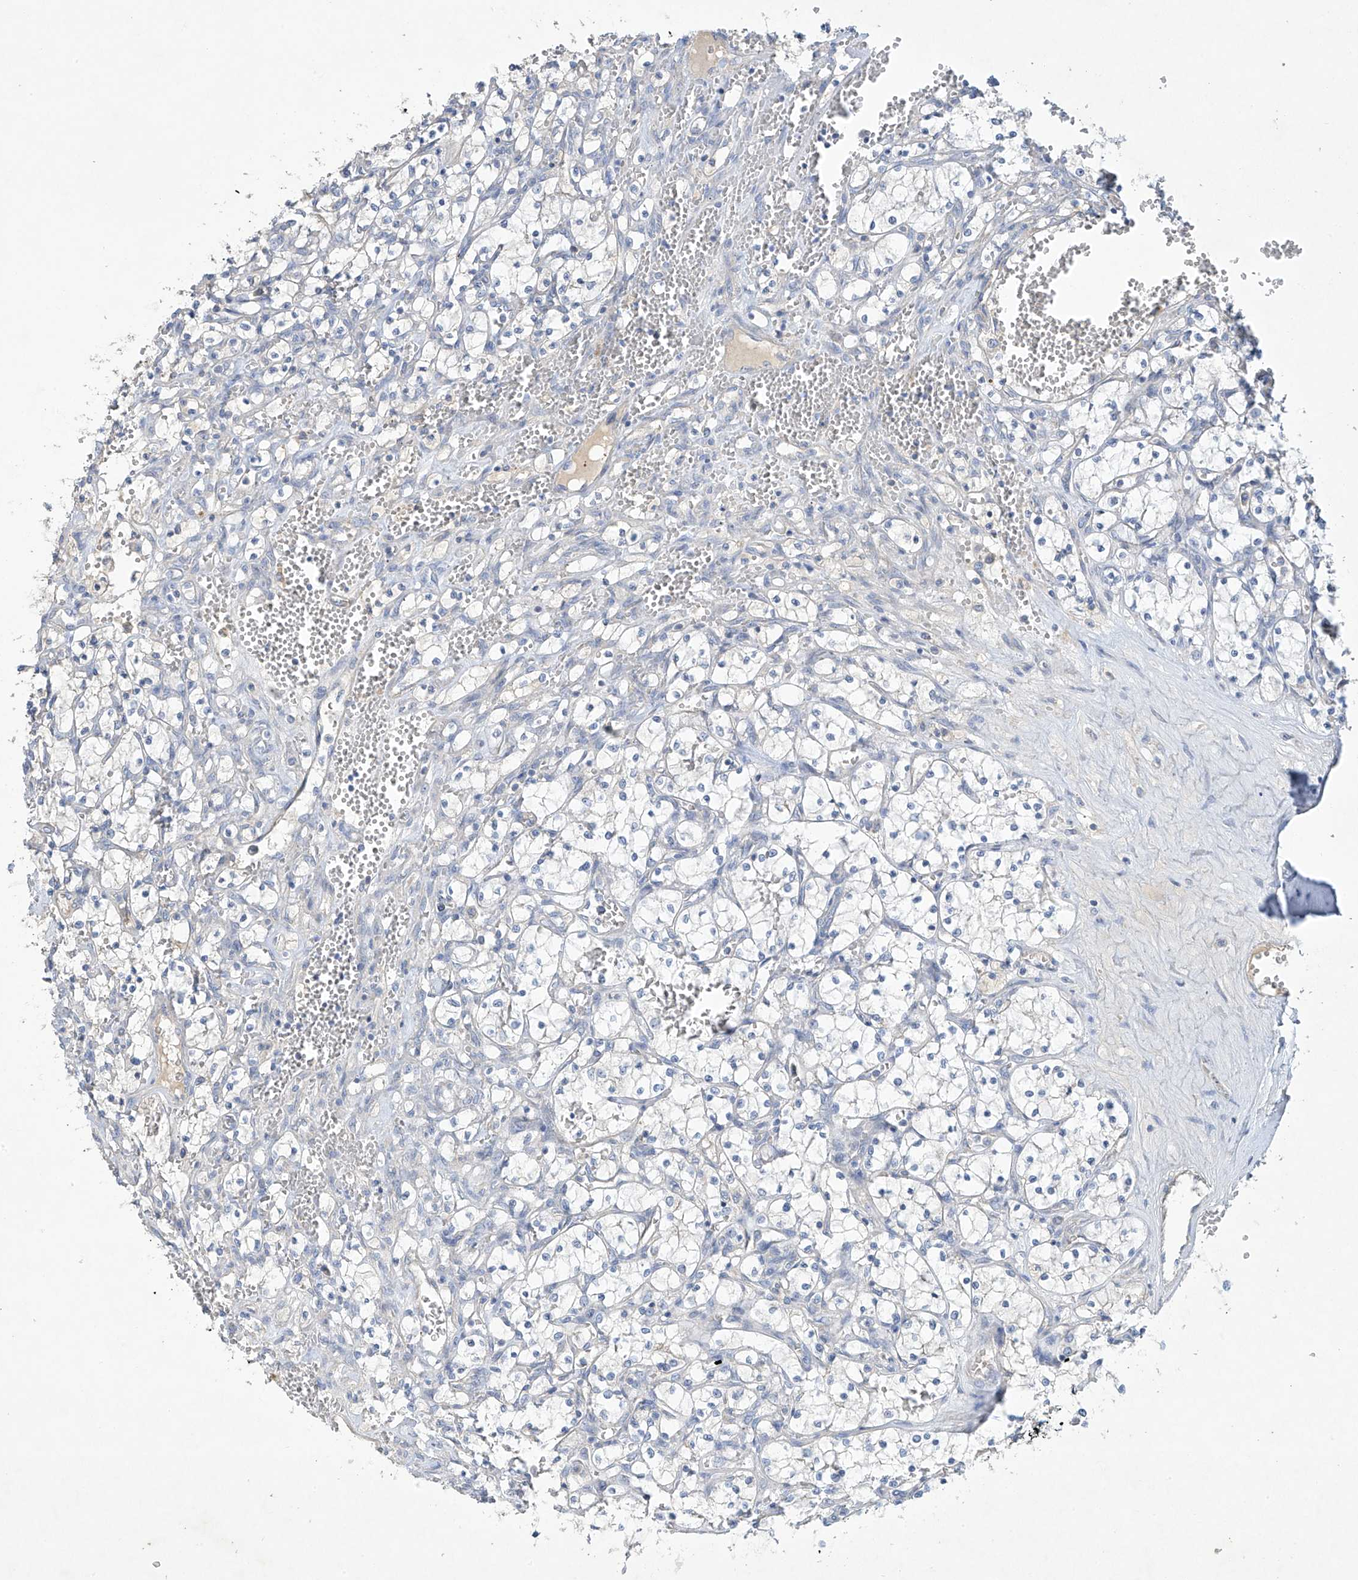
{"staining": {"intensity": "negative", "quantity": "none", "location": "none"}, "tissue": "renal cancer", "cell_type": "Tumor cells", "image_type": "cancer", "snomed": [{"axis": "morphology", "description": "Adenocarcinoma, NOS"}, {"axis": "topography", "description": "Kidney"}], "caption": "Adenocarcinoma (renal) stained for a protein using IHC reveals no staining tumor cells.", "gene": "PRSS12", "patient": {"sex": "female", "age": 69}}